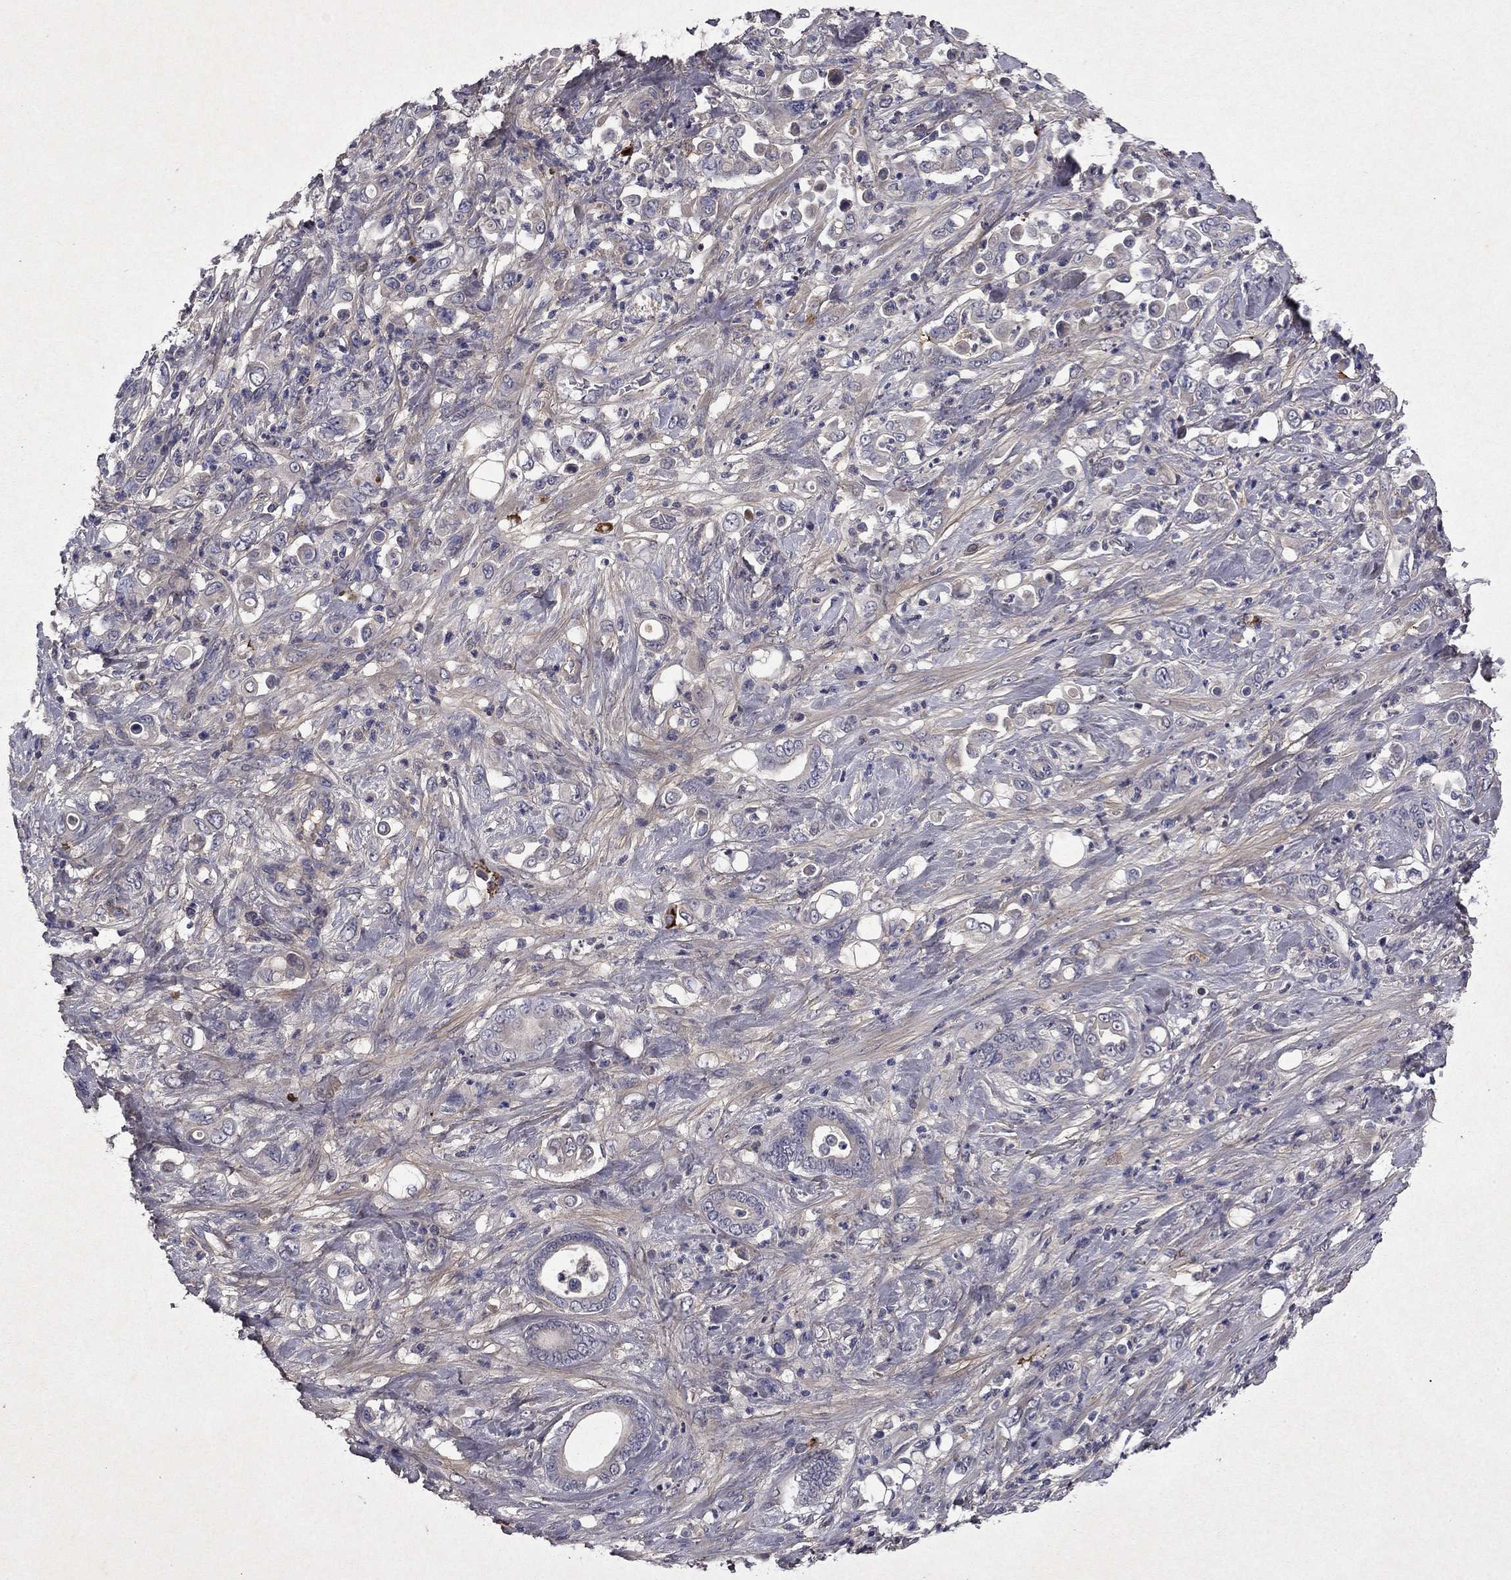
{"staining": {"intensity": "negative", "quantity": "none", "location": "none"}, "tissue": "stomach cancer", "cell_type": "Tumor cells", "image_type": "cancer", "snomed": [{"axis": "morphology", "description": "Adenocarcinoma, NOS"}, {"axis": "topography", "description": "Stomach"}], "caption": "Immunohistochemistry of human adenocarcinoma (stomach) displays no staining in tumor cells.", "gene": "COL2A1", "patient": {"sex": "female", "age": 79}}